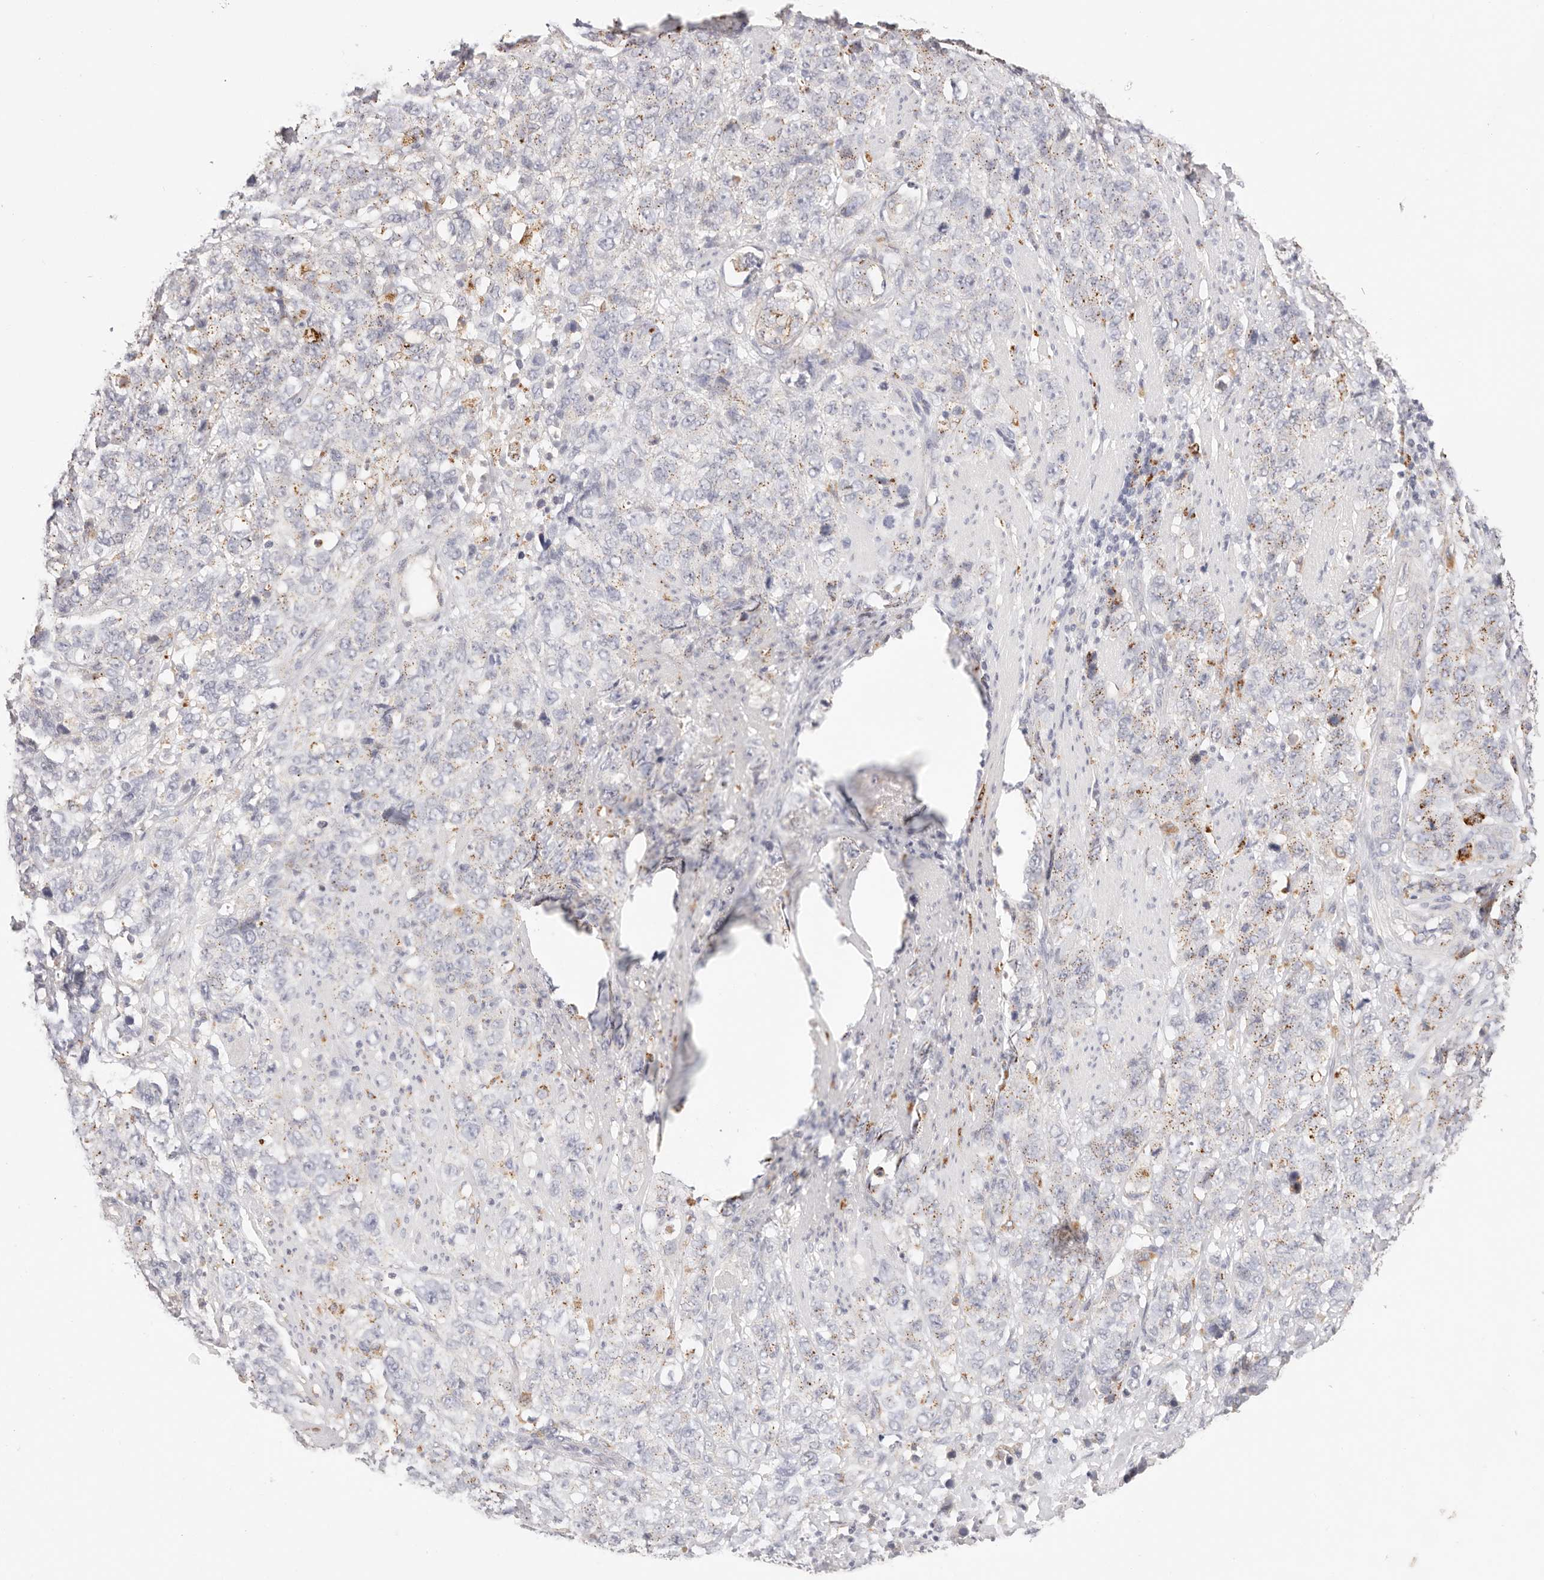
{"staining": {"intensity": "moderate", "quantity": "25%-75%", "location": "cytoplasmic/membranous"}, "tissue": "stomach cancer", "cell_type": "Tumor cells", "image_type": "cancer", "snomed": [{"axis": "morphology", "description": "Adenocarcinoma, NOS"}, {"axis": "topography", "description": "Stomach"}], "caption": "Stomach cancer (adenocarcinoma) was stained to show a protein in brown. There is medium levels of moderate cytoplasmic/membranous positivity in about 25%-75% of tumor cells.", "gene": "STKLD1", "patient": {"sex": "male", "age": 48}}